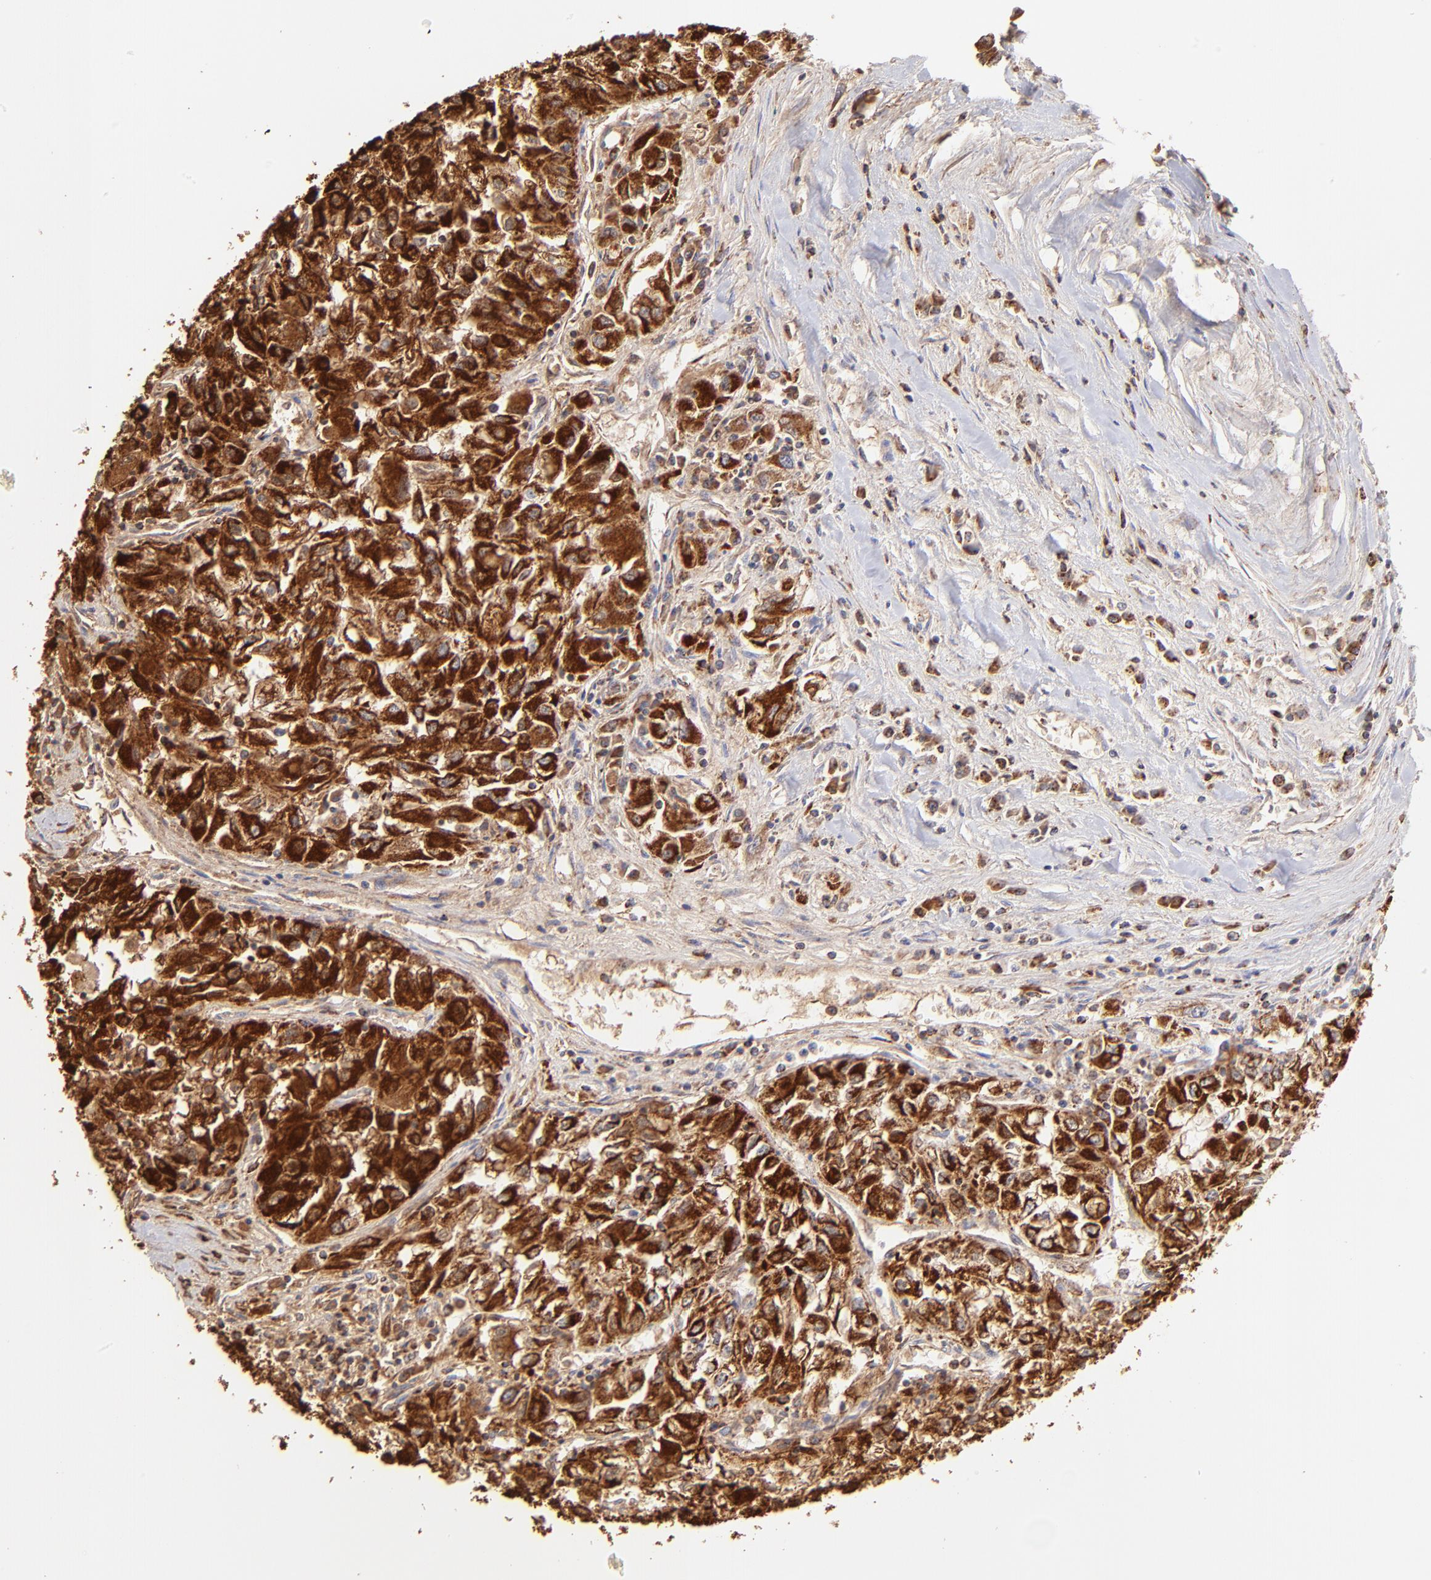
{"staining": {"intensity": "strong", "quantity": ">75%", "location": "cytoplasmic/membranous"}, "tissue": "renal cancer", "cell_type": "Tumor cells", "image_type": "cancer", "snomed": [{"axis": "morphology", "description": "Adenocarcinoma, NOS"}, {"axis": "topography", "description": "Kidney"}], "caption": "This is an image of immunohistochemistry (IHC) staining of renal cancer (adenocarcinoma), which shows strong positivity in the cytoplasmic/membranous of tumor cells.", "gene": "ECH1", "patient": {"sex": "male", "age": 59}}